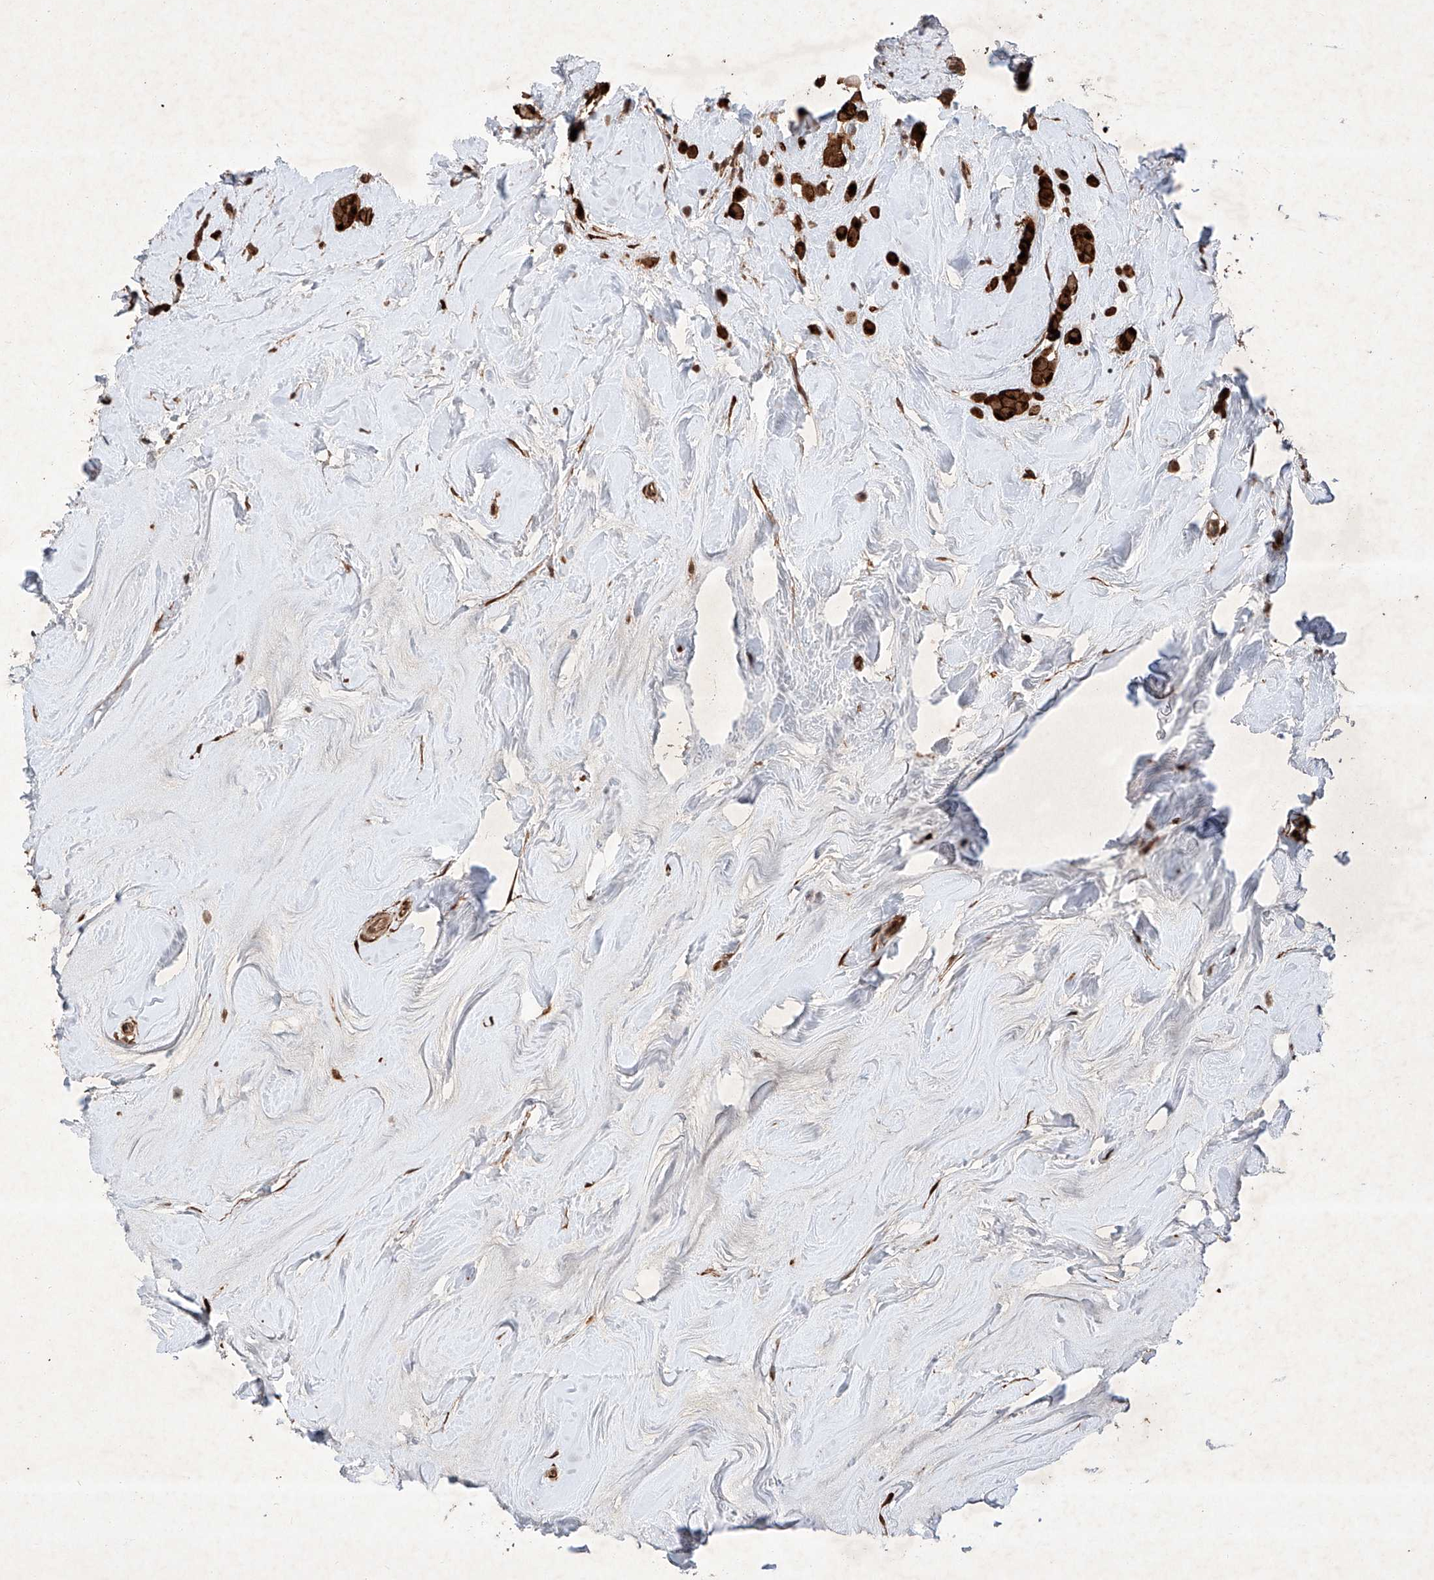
{"staining": {"intensity": "strong", "quantity": ">75%", "location": "cytoplasmic/membranous,nuclear"}, "tissue": "breast cancer", "cell_type": "Tumor cells", "image_type": "cancer", "snomed": [{"axis": "morphology", "description": "Lobular carcinoma"}, {"axis": "topography", "description": "Breast"}], "caption": "A brown stain shows strong cytoplasmic/membranous and nuclear staining of a protein in human breast lobular carcinoma tumor cells. (Stains: DAB in brown, nuclei in blue, Microscopy: brightfield microscopy at high magnification).", "gene": "ZFP28", "patient": {"sex": "female", "age": 47}}